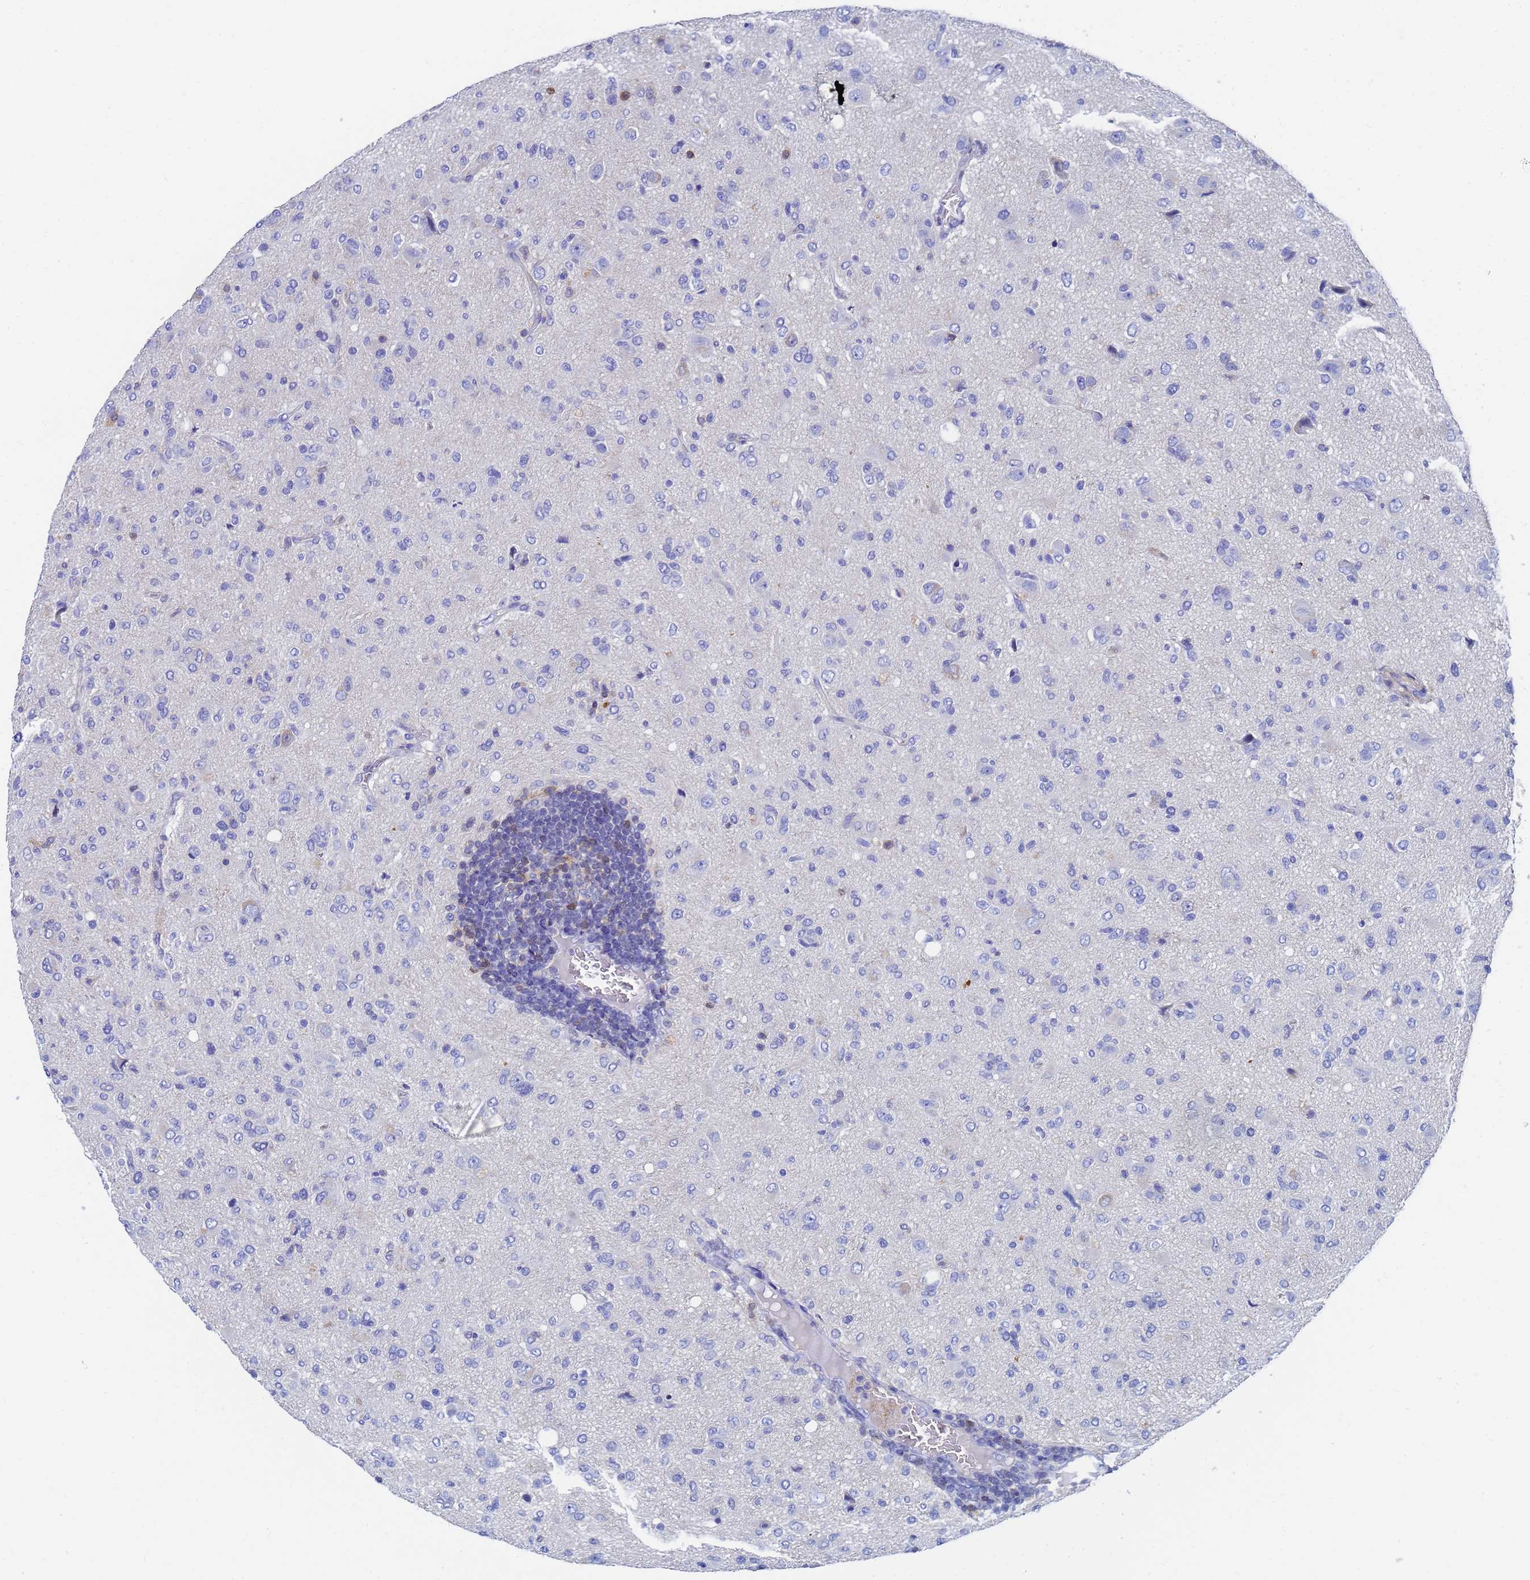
{"staining": {"intensity": "negative", "quantity": "none", "location": "none"}, "tissue": "glioma", "cell_type": "Tumor cells", "image_type": "cancer", "snomed": [{"axis": "morphology", "description": "Glioma, malignant, High grade"}, {"axis": "topography", "description": "Brain"}], "caption": "High power microscopy image of an IHC histopathology image of glioma, revealing no significant positivity in tumor cells.", "gene": "GCHFR", "patient": {"sex": "female", "age": 57}}